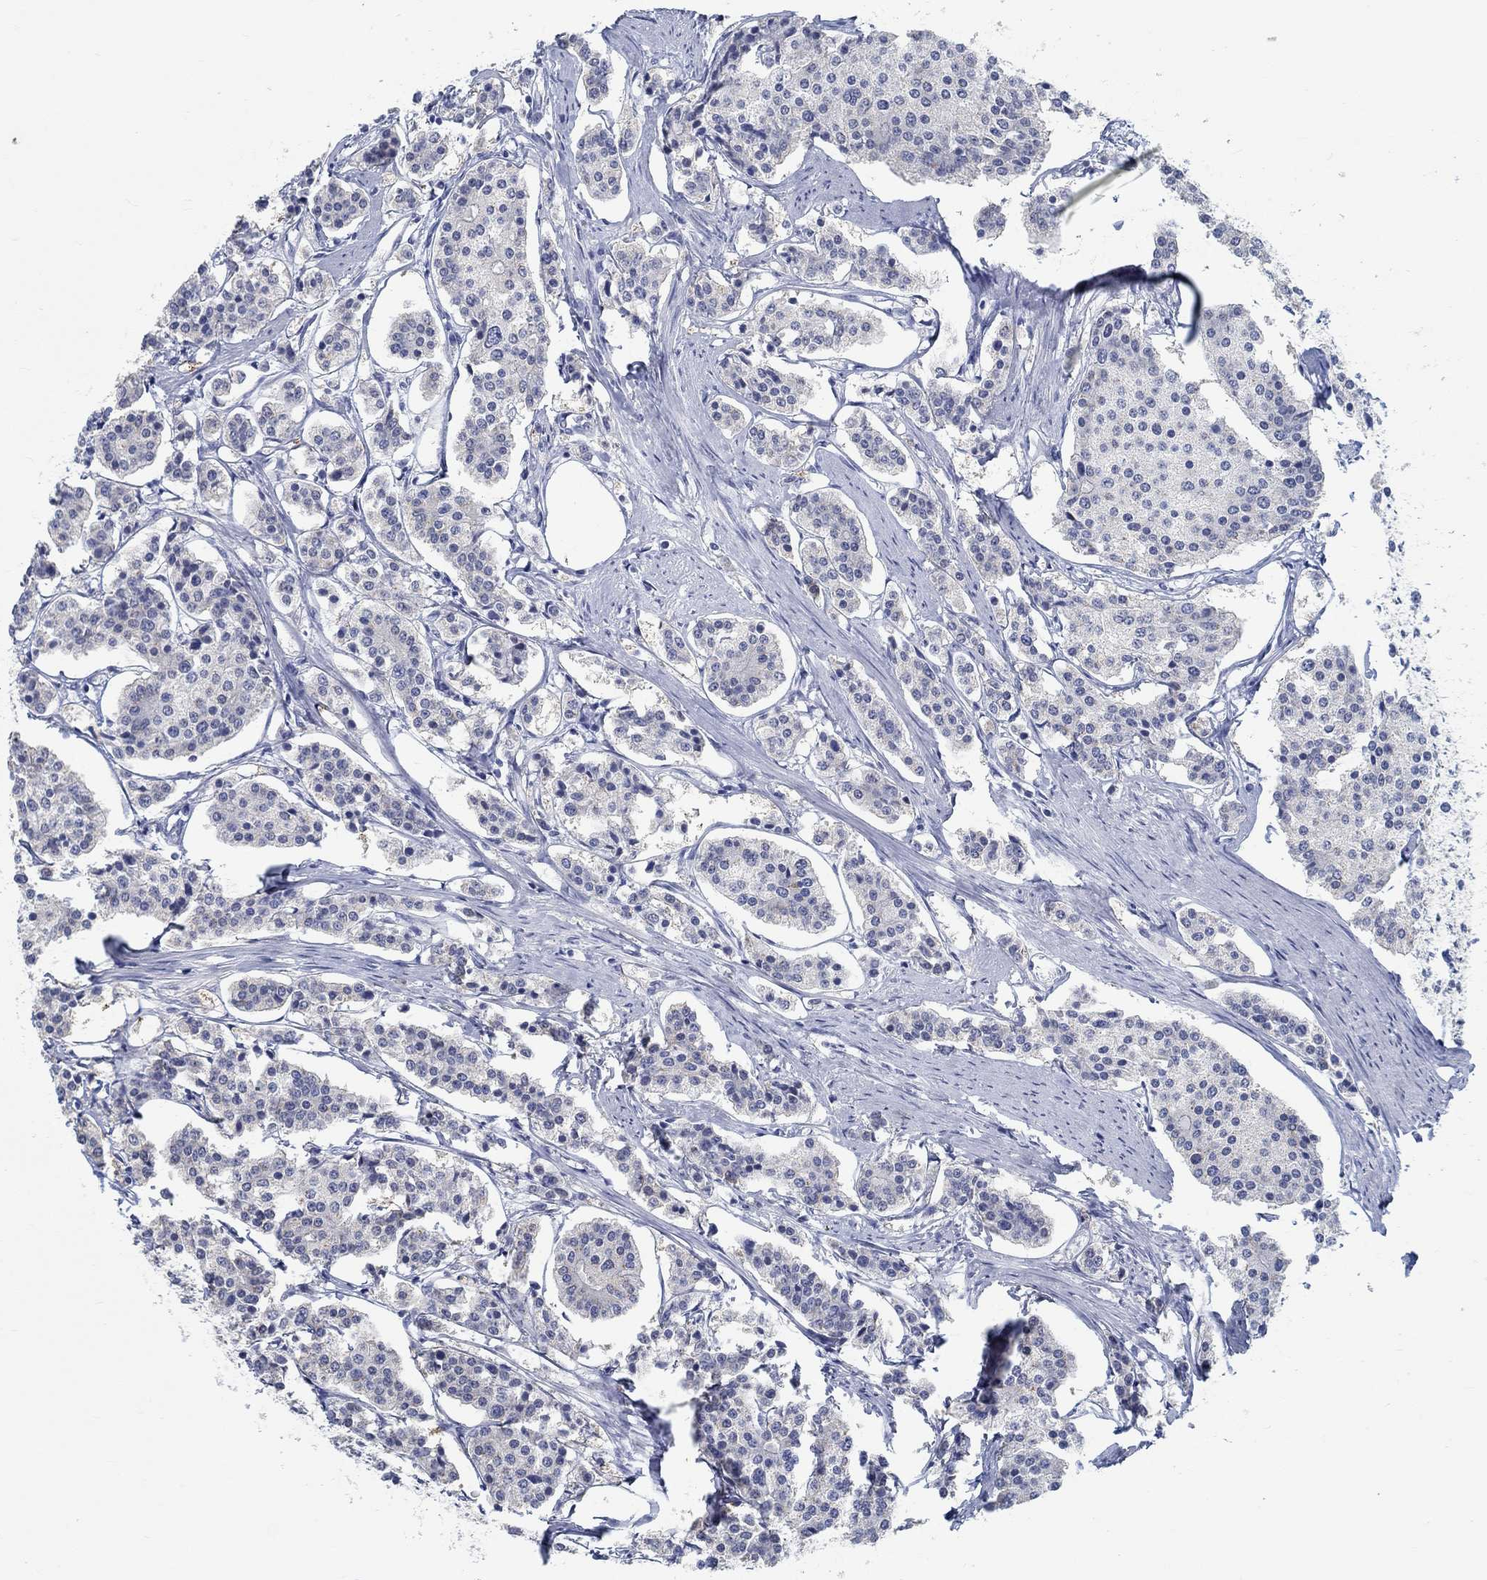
{"staining": {"intensity": "negative", "quantity": "none", "location": "none"}, "tissue": "carcinoid", "cell_type": "Tumor cells", "image_type": "cancer", "snomed": [{"axis": "morphology", "description": "Carcinoid, malignant, NOS"}, {"axis": "topography", "description": "Small intestine"}], "caption": "Carcinoid was stained to show a protein in brown. There is no significant staining in tumor cells. (DAB immunohistochemistry, high magnification).", "gene": "TEKT4", "patient": {"sex": "female", "age": 65}}